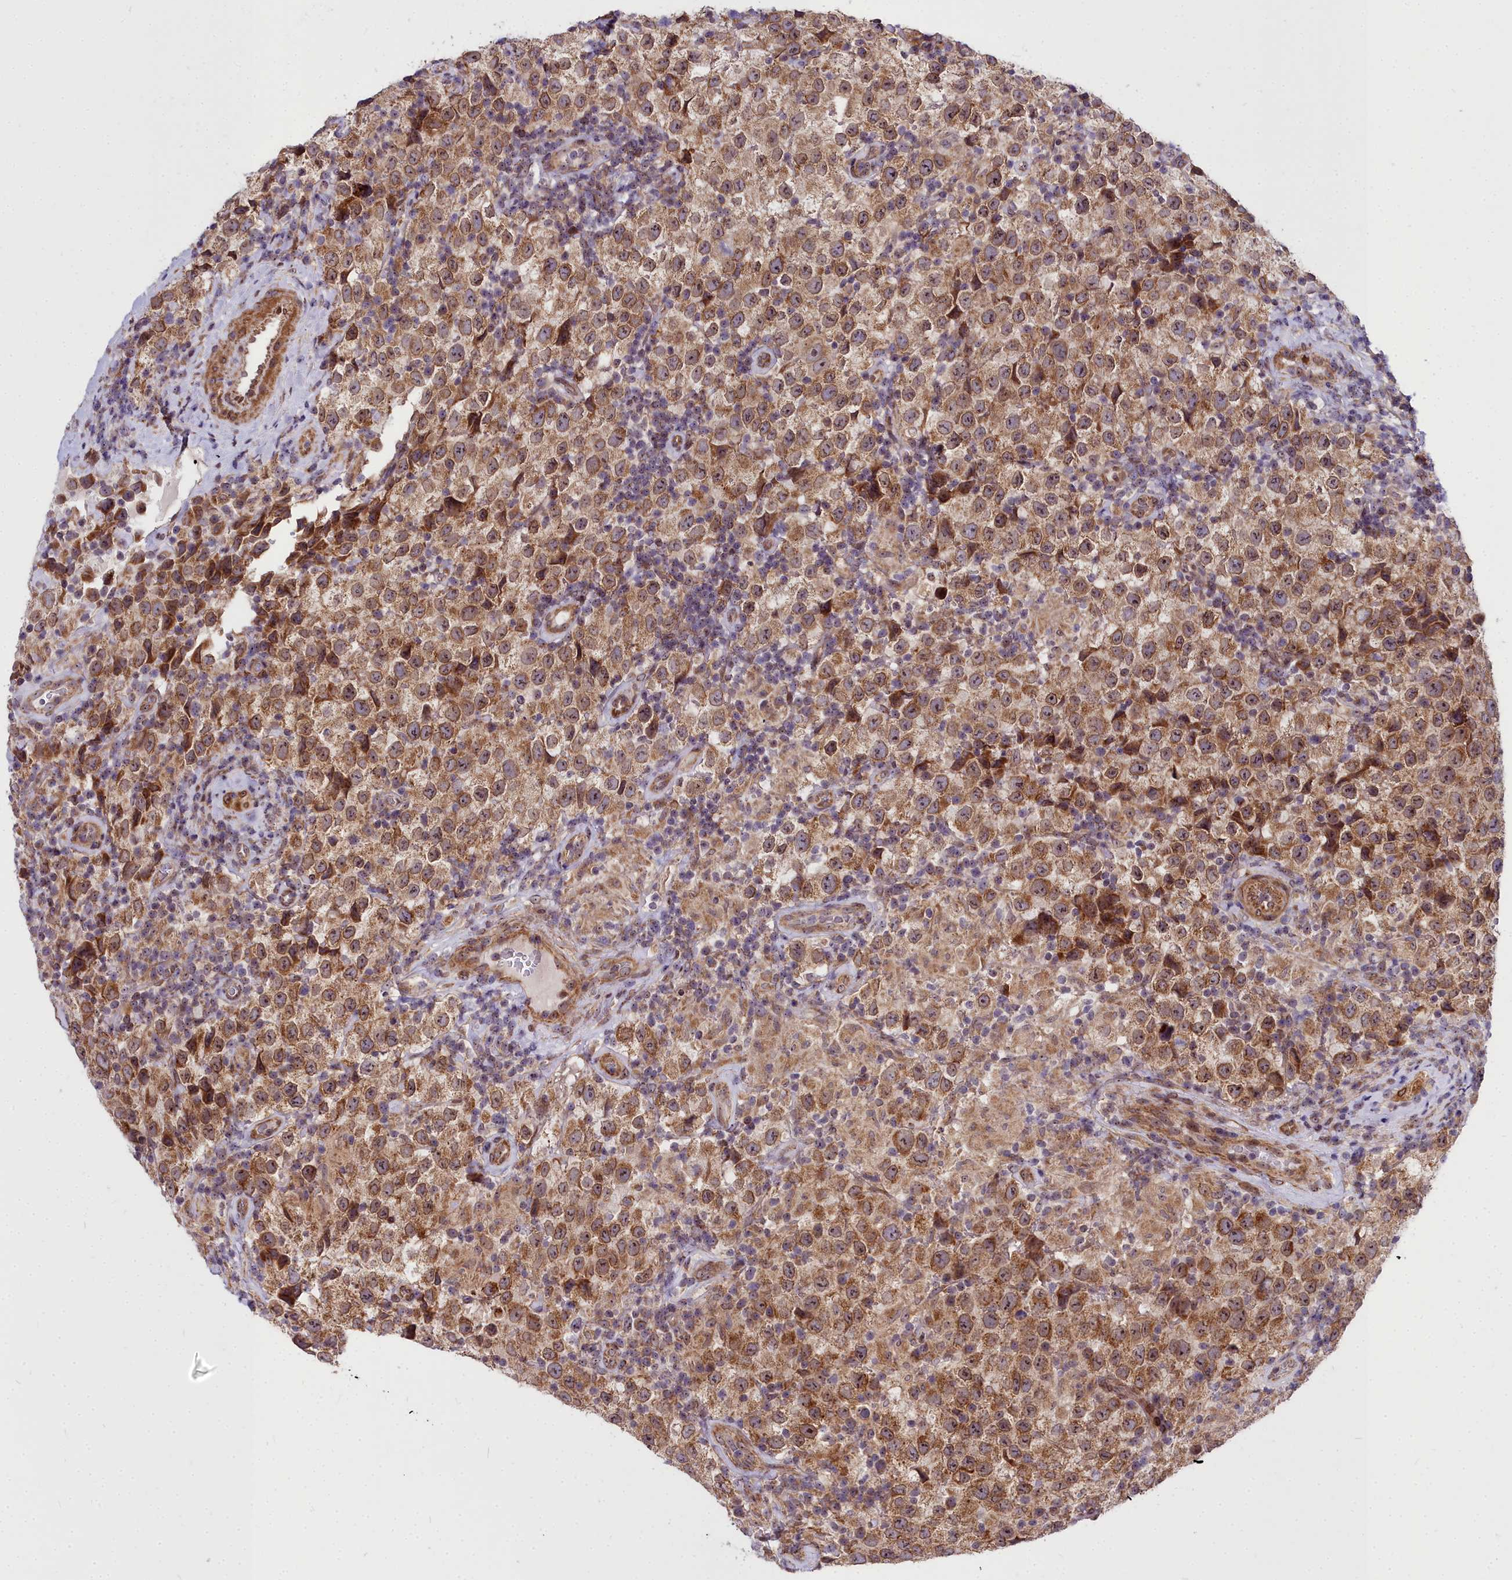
{"staining": {"intensity": "moderate", "quantity": ">75%", "location": "cytoplasmic/membranous,nuclear"}, "tissue": "testis cancer", "cell_type": "Tumor cells", "image_type": "cancer", "snomed": [{"axis": "morphology", "description": "Seminoma, NOS"}, {"axis": "morphology", "description": "Carcinoma, Embryonal, NOS"}, {"axis": "topography", "description": "Testis"}], "caption": "There is medium levels of moderate cytoplasmic/membranous and nuclear staining in tumor cells of testis cancer (seminoma), as demonstrated by immunohistochemical staining (brown color).", "gene": "ABCB8", "patient": {"sex": "male", "age": 41}}